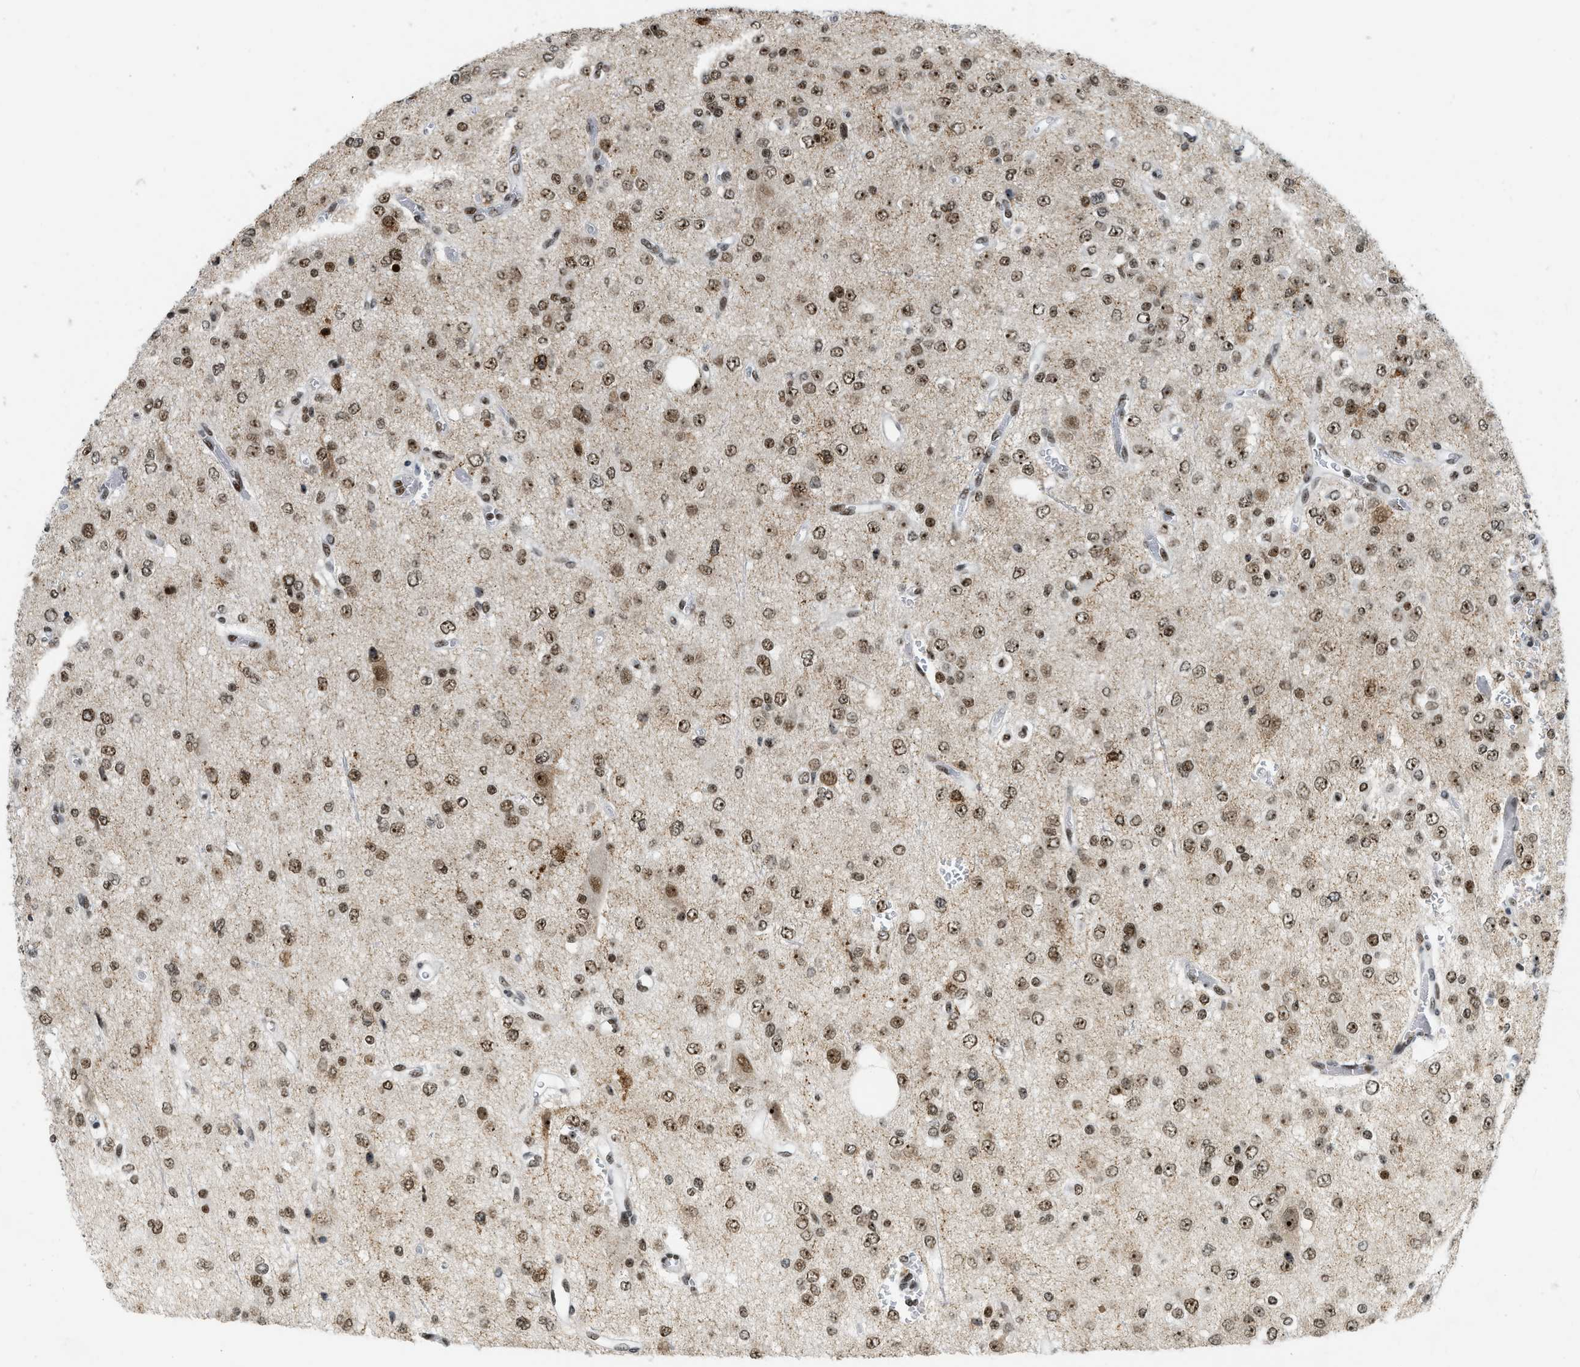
{"staining": {"intensity": "moderate", "quantity": ">75%", "location": "nuclear"}, "tissue": "glioma", "cell_type": "Tumor cells", "image_type": "cancer", "snomed": [{"axis": "morphology", "description": "Glioma, malignant, Low grade"}, {"axis": "topography", "description": "Brain"}], "caption": "Immunohistochemistry staining of malignant glioma (low-grade), which shows medium levels of moderate nuclear expression in about >75% of tumor cells indicating moderate nuclear protein staining. The staining was performed using DAB (3,3'-diaminobenzidine) (brown) for protein detection and nuclei were counterstained in hematoxylin (blue).", "gene": "URB1", "patient": {"sex": "male", "age": 38}}